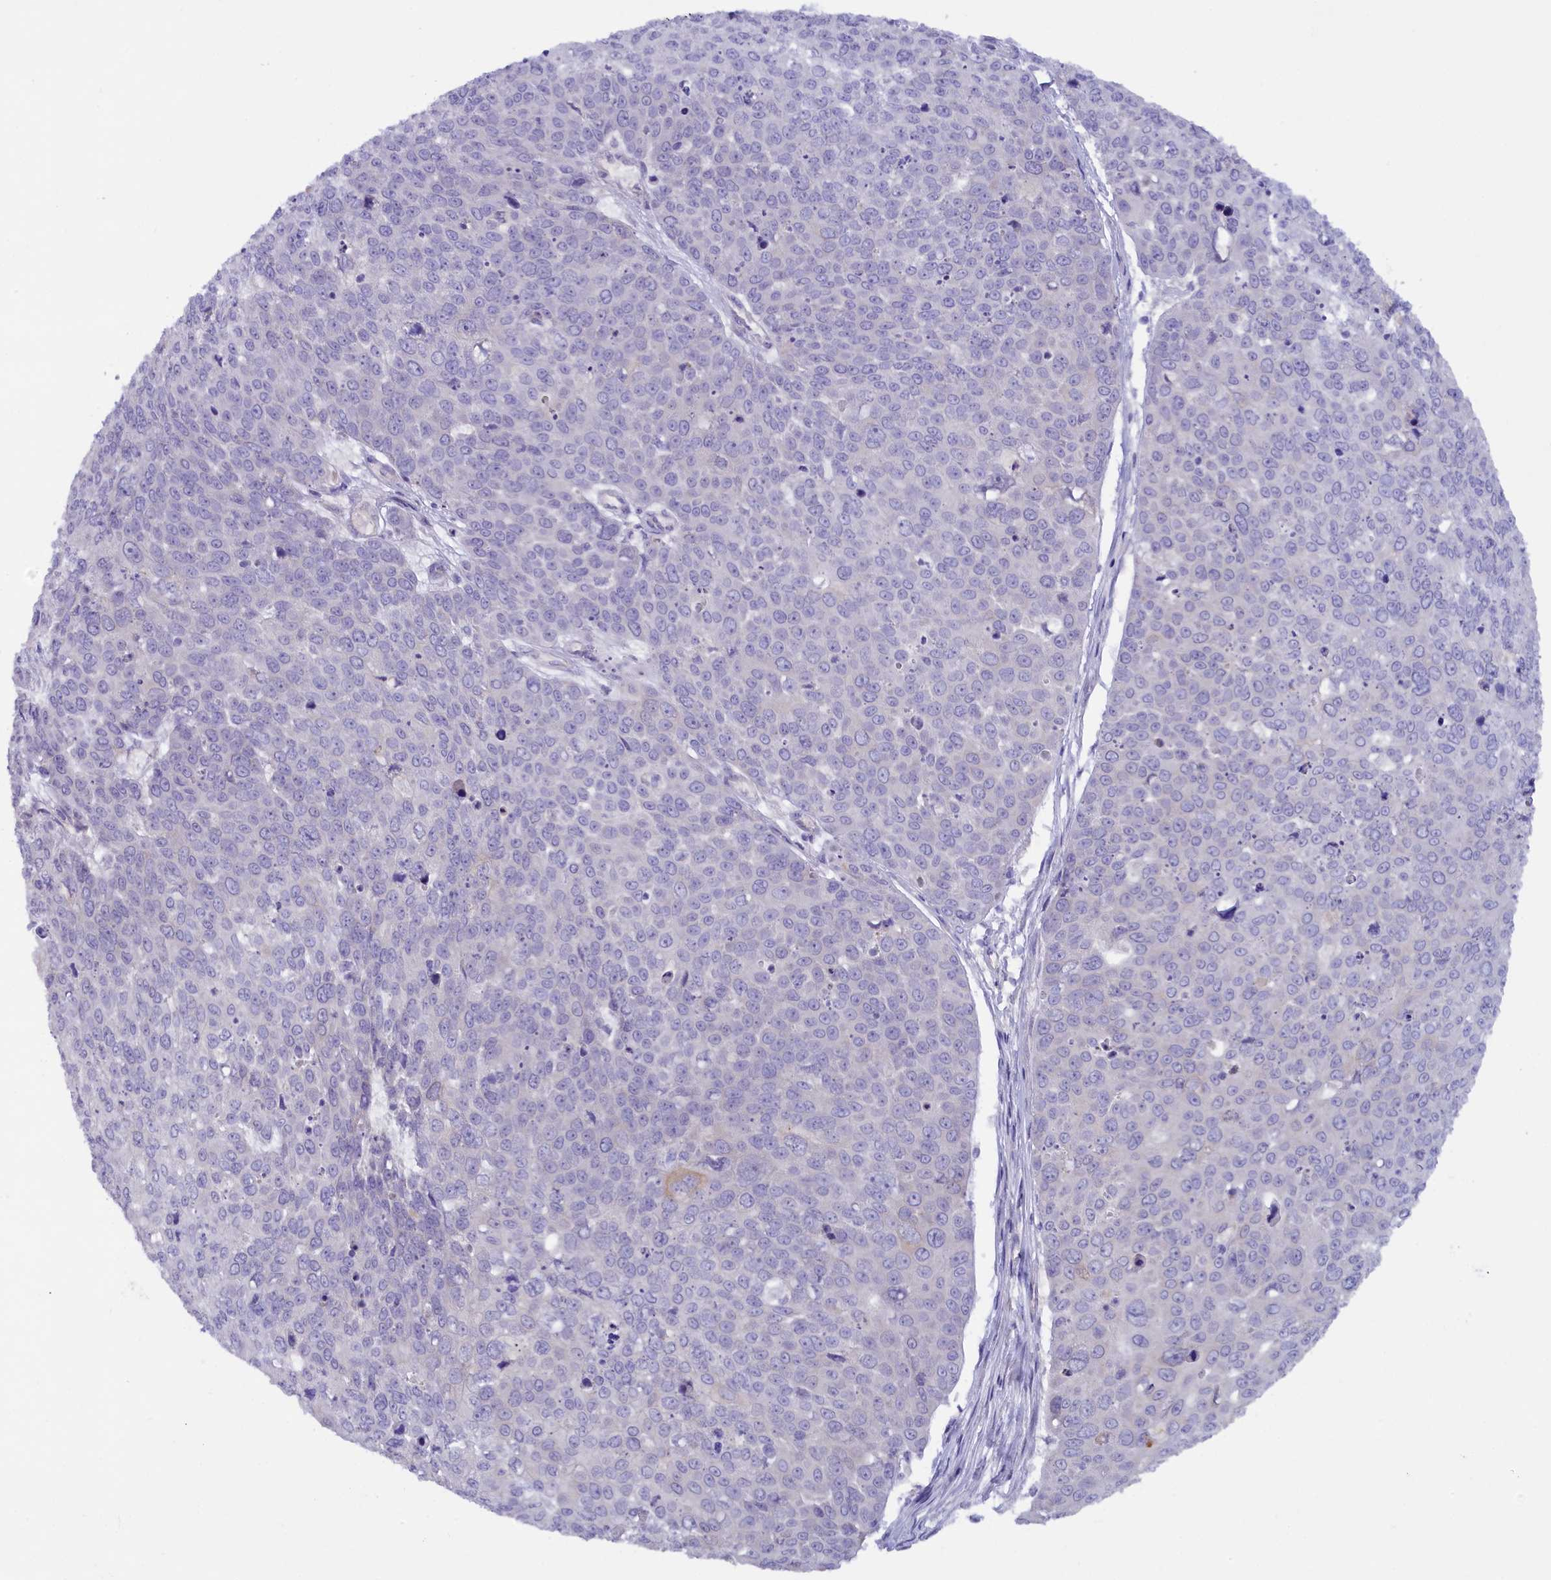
{"staining": {"intensity": "negative", "quantity": "none", "location": "none"}, "tissue": "skin cancer", "cell_type": "Tumor cells", "image_type": "cancer", "snomed": [{"axis": "morphology", "description": "Squamous cell carcinoma, NOS"}, {"axis": "topography", "description": "Skin"}], "caption": "This is a photomicrograph of IHC staining of skin cancer, which shows no positivity in tumor cells.", "gene": "ZSWIM4", "patient": {"sex": "male", "age": 71}}